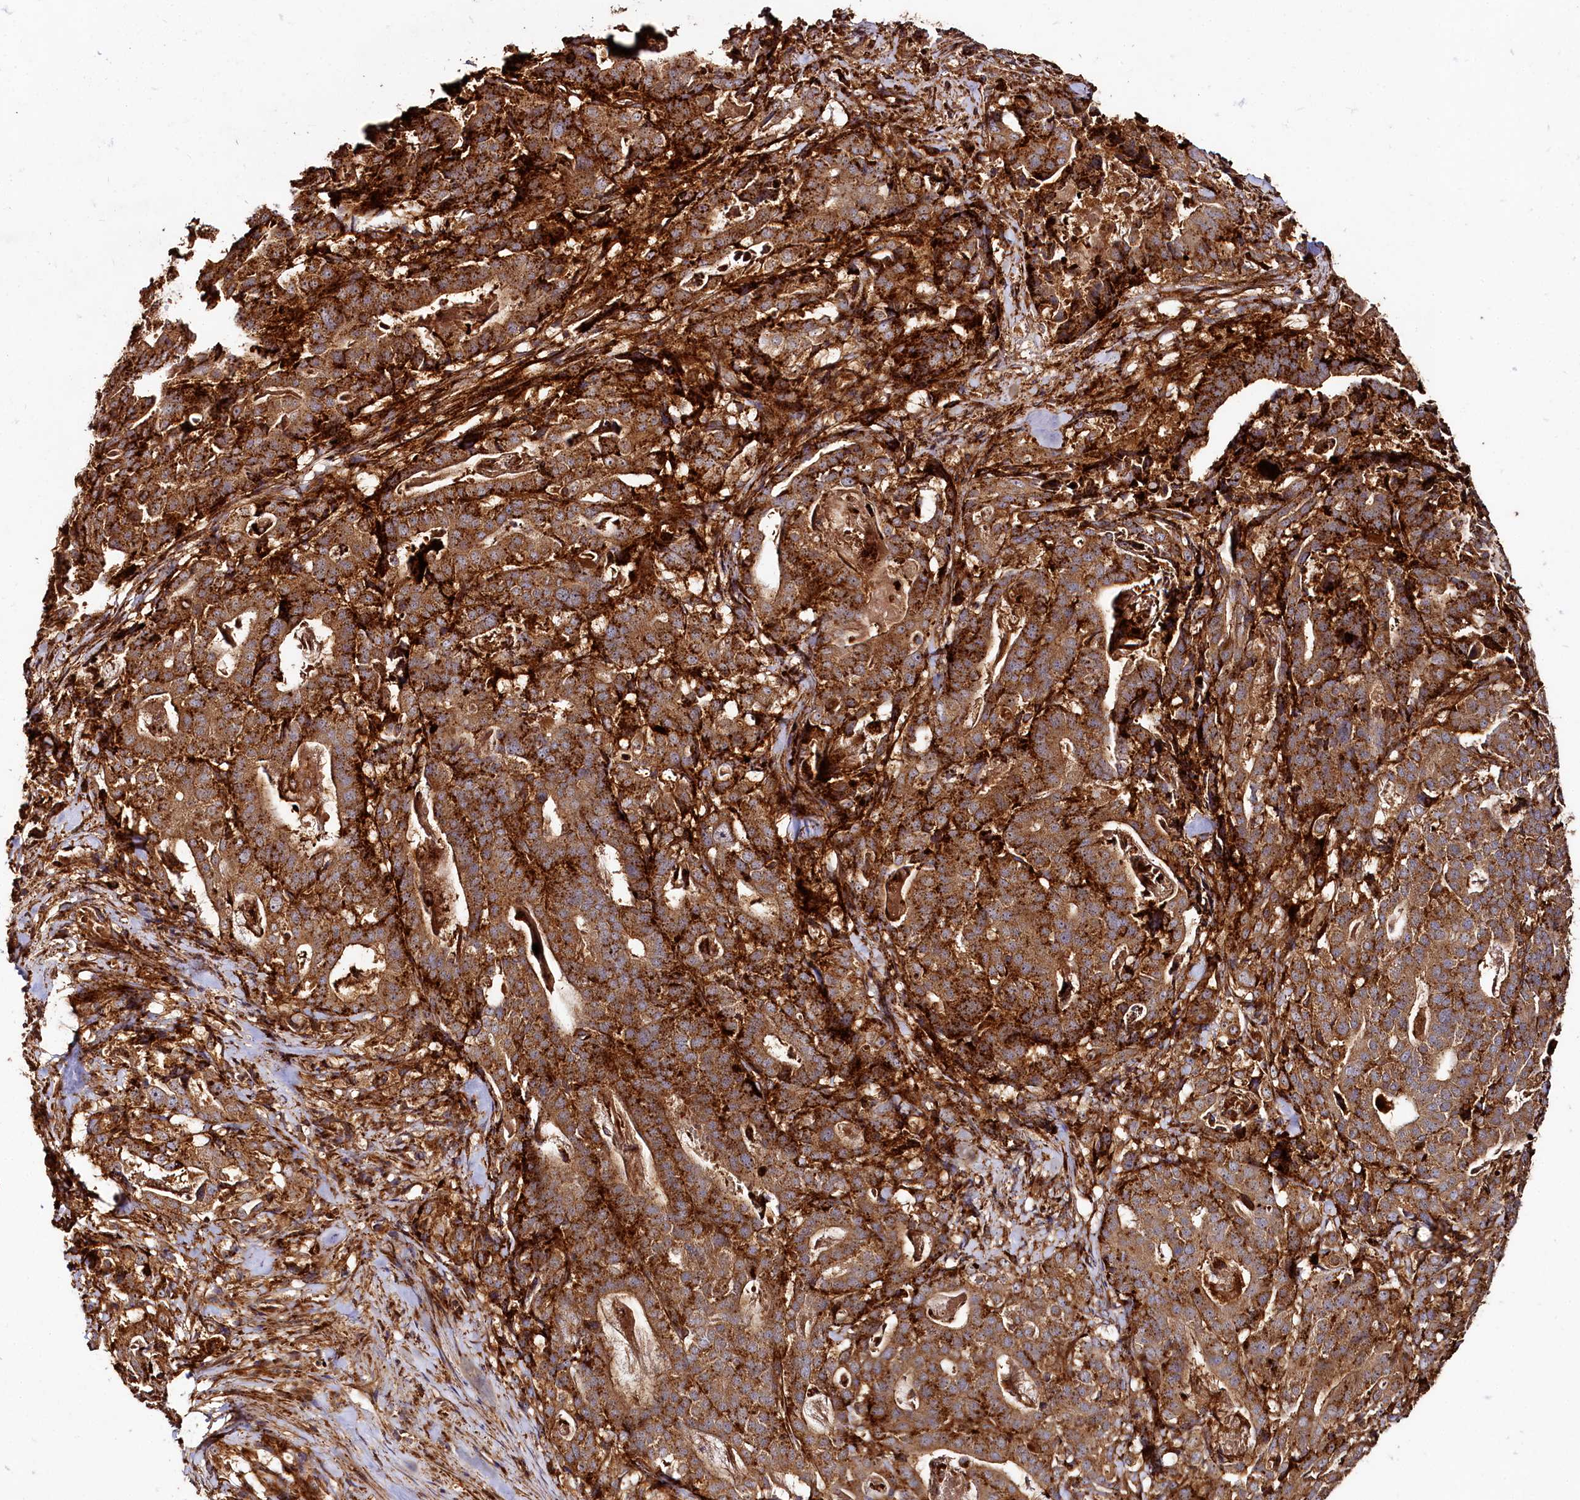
{"staining": {"intensity": "strong", "quantity": ">75%", "location": "cytoplasmic/membranous"}, "tissue": "stomach cancer", "cell_type": "Tumor cells", "image_type": "cancer", "snomed": [{"axis": "morphology", "description": "Adenocarcinoma, NOS"}, {"axis": "topography", "description": "Stomach"}], "caption": "Strong cytoplasmic/membranous positivity is identified in approximately >75% of tumor cells in adenocarcinoma (stomach). (Stains: DAB in brown, nuclei in blue, Microscopy: brightfield microscopy at high magnification).", "gene": "WDR73", "patient": {"sex": "male", "age": 48}}